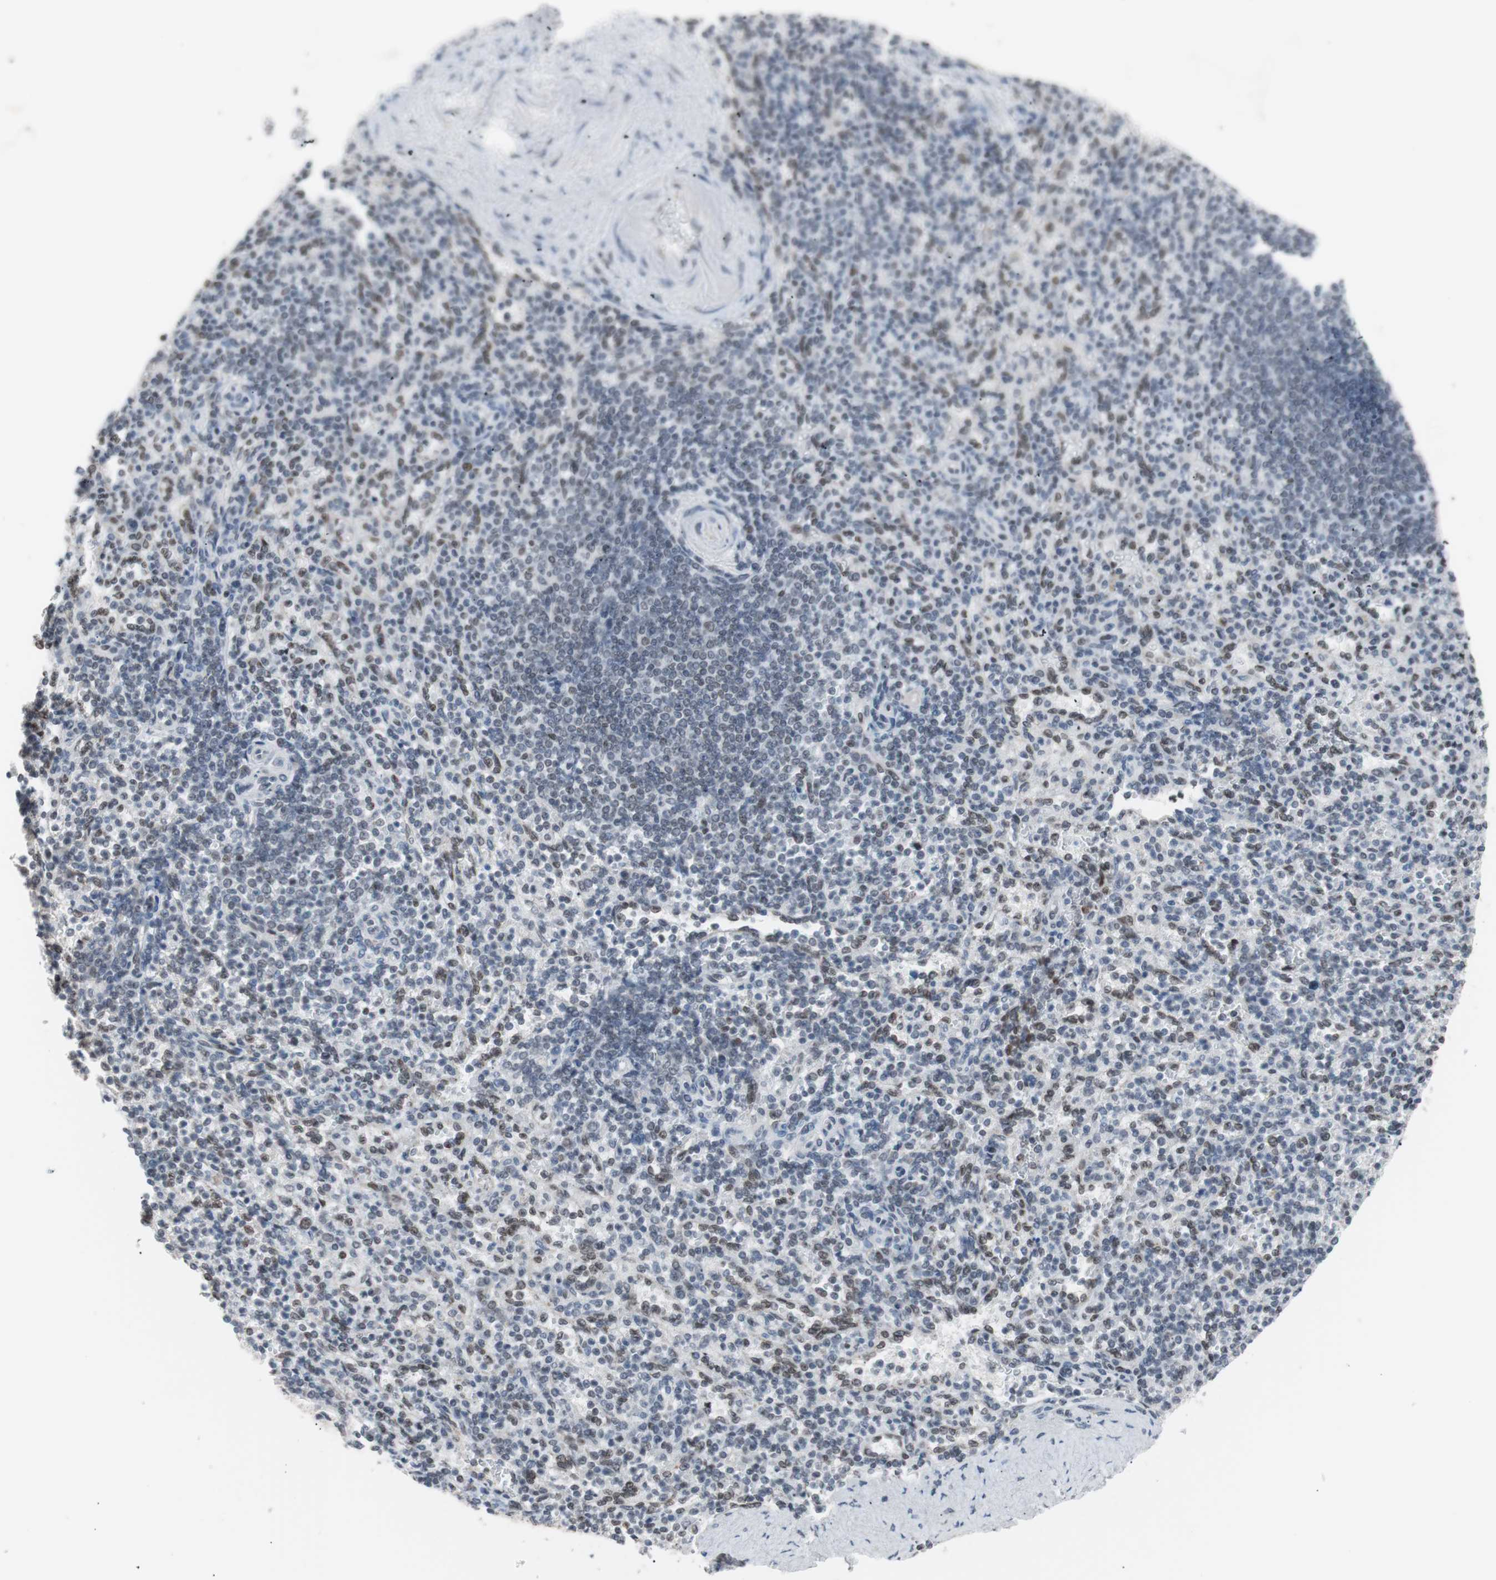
{"staining": {"intensity": "moderate", "quantity": "25%-75%", "location": "nuclear"}, "tissue": "spleen", "cell_type": "Cells in red pulp", "image_type": "normal", "snomed": [{"axis": "morphology", "description": "Normal tissue, NOS"}, {"axis": "topography", "description": "Spleen"}], "caption": "The photomicrograph demonstrates immunohistochemical staining of normal spleen. There is moderate nuclear expression is seen in approximately 25%-75% of cells in red pulp.", "gene": "LIG3", "patient": {"sex": "female", "age": 74}}